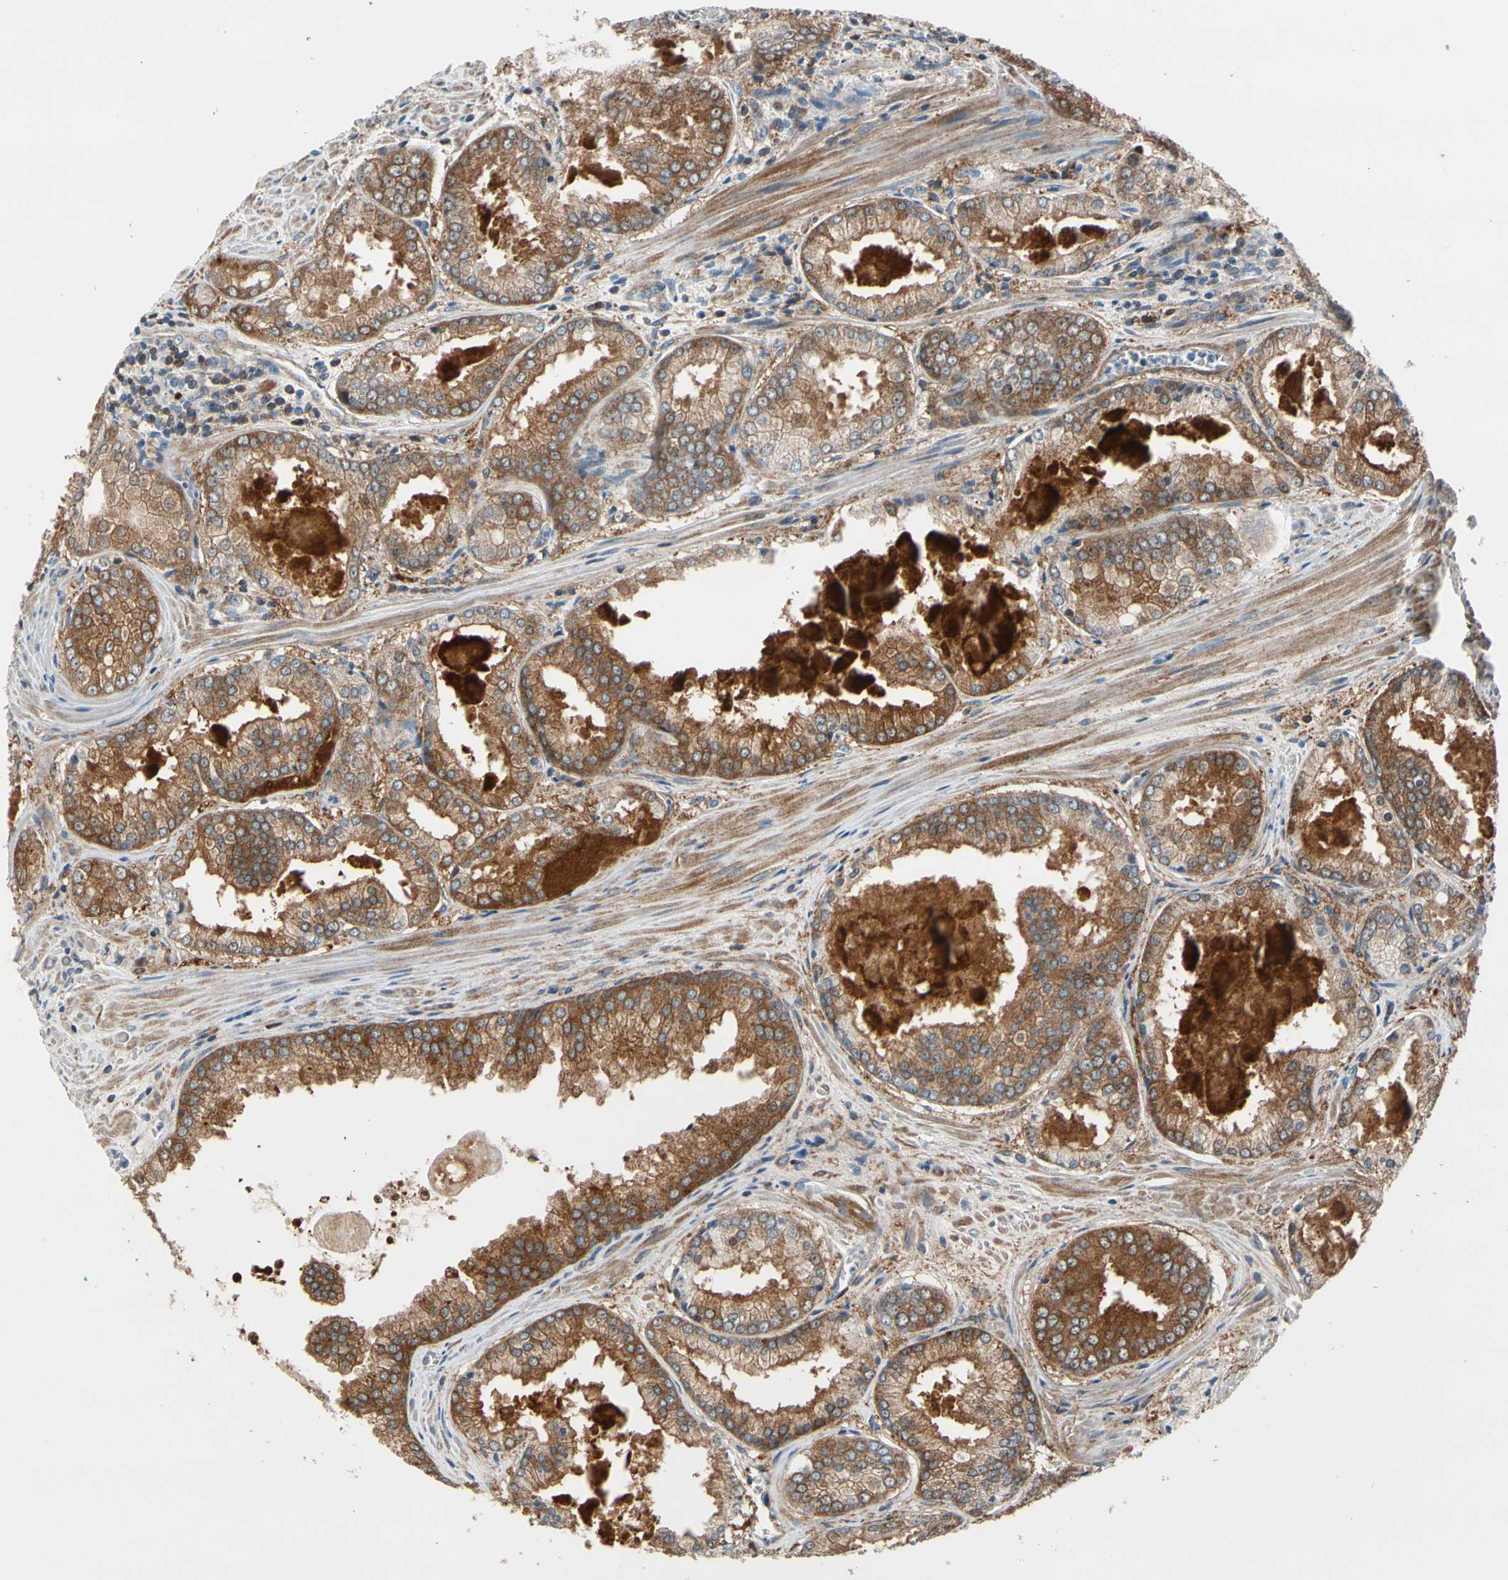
{"staining": {"intensity": "moderate", "quantity": ">75%", "location": "cytoplasmic/membranous"}, "tissue": "prostate cancer", "cell_type": "Tumor cells", "image_type": "cancer", "snomed": [{"axis": "morphology", "description": "Adenocarcinoma, Low grade"}, {"axis": "topography", "description": "Prostate"}], "caption": "A brown stain shows moderate cytoplasmic/membranous staining of a protein in human prostate low-grade adenocarcinoma tumor cells. Immunohistochemistry (ihc) stains the protein of interest in brown and the nuclei are stained blue.", "gene": "PRDX2", "patient": {"sex": "male", "age": 64}}